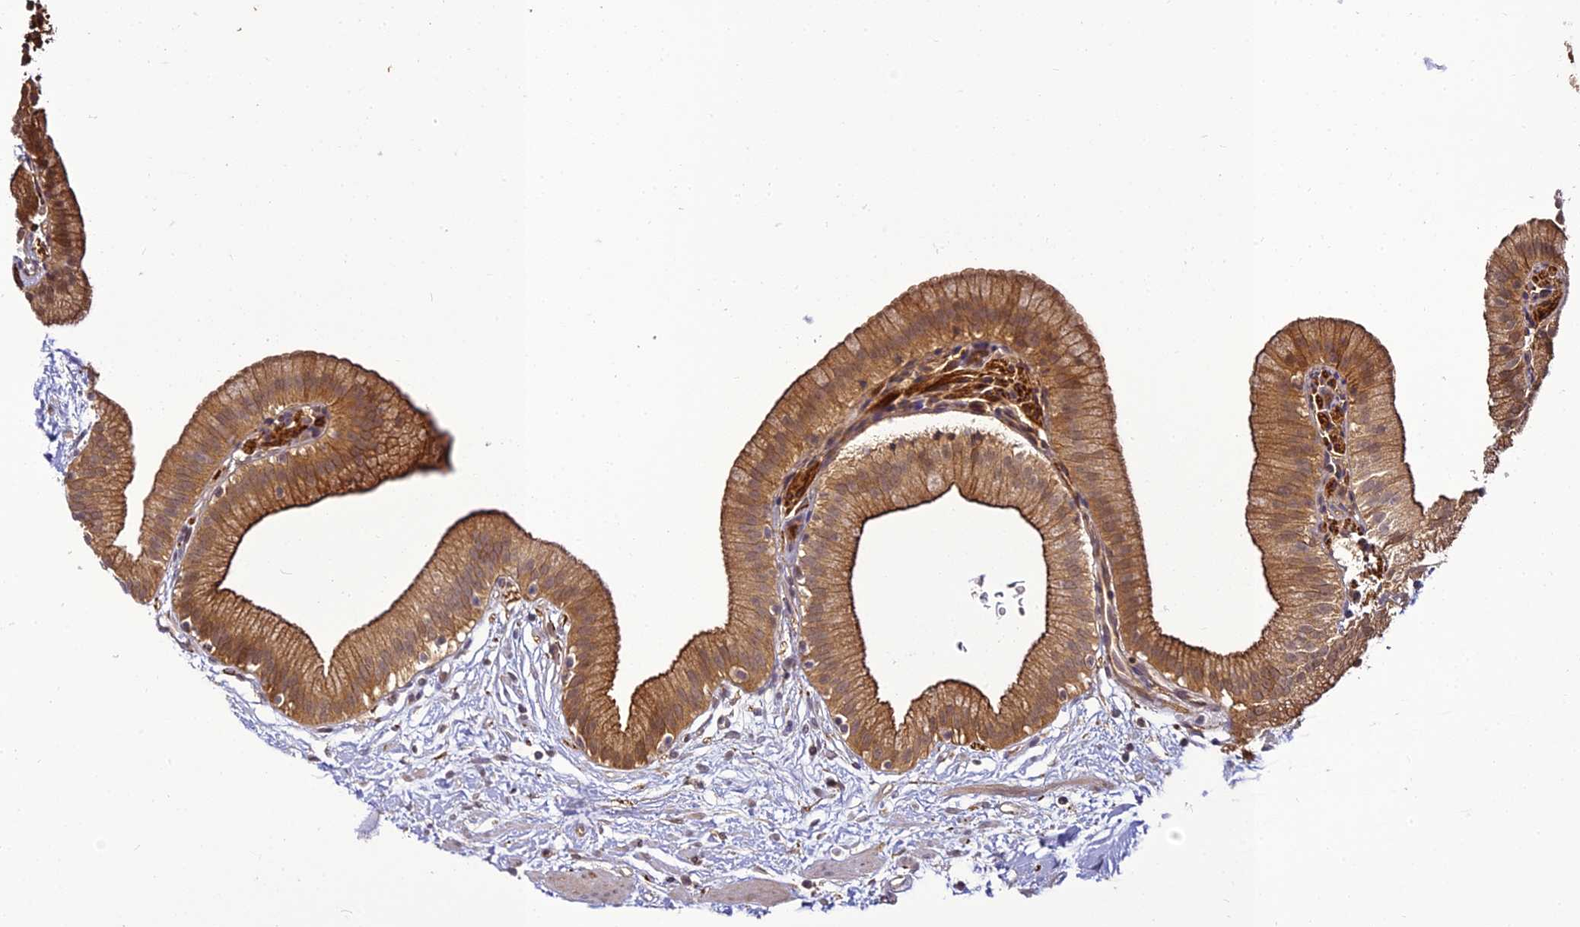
{"staining": {"intensity": "strong", "quantity": ">75%", "location": "cytoplasmic/membranous"}, "tissue": "gallbladder", "cell_type": "Glandular cells", "image_type": "normal", "snomed": [{"axis": "morphology", "description": "Normal tissue, NOS"}, {"axis": "topography", "description": "Gallbladder"}], "caption": "A micrograph of gallbladder stained for a protein displays strong cytoplasmic/membranous brown staining in glandular cells. The protein is shown in brown color, while the nuclei are stained blue.", "gene": "BCDIN3D", "patient": {"sex": "male", "age": 55}}